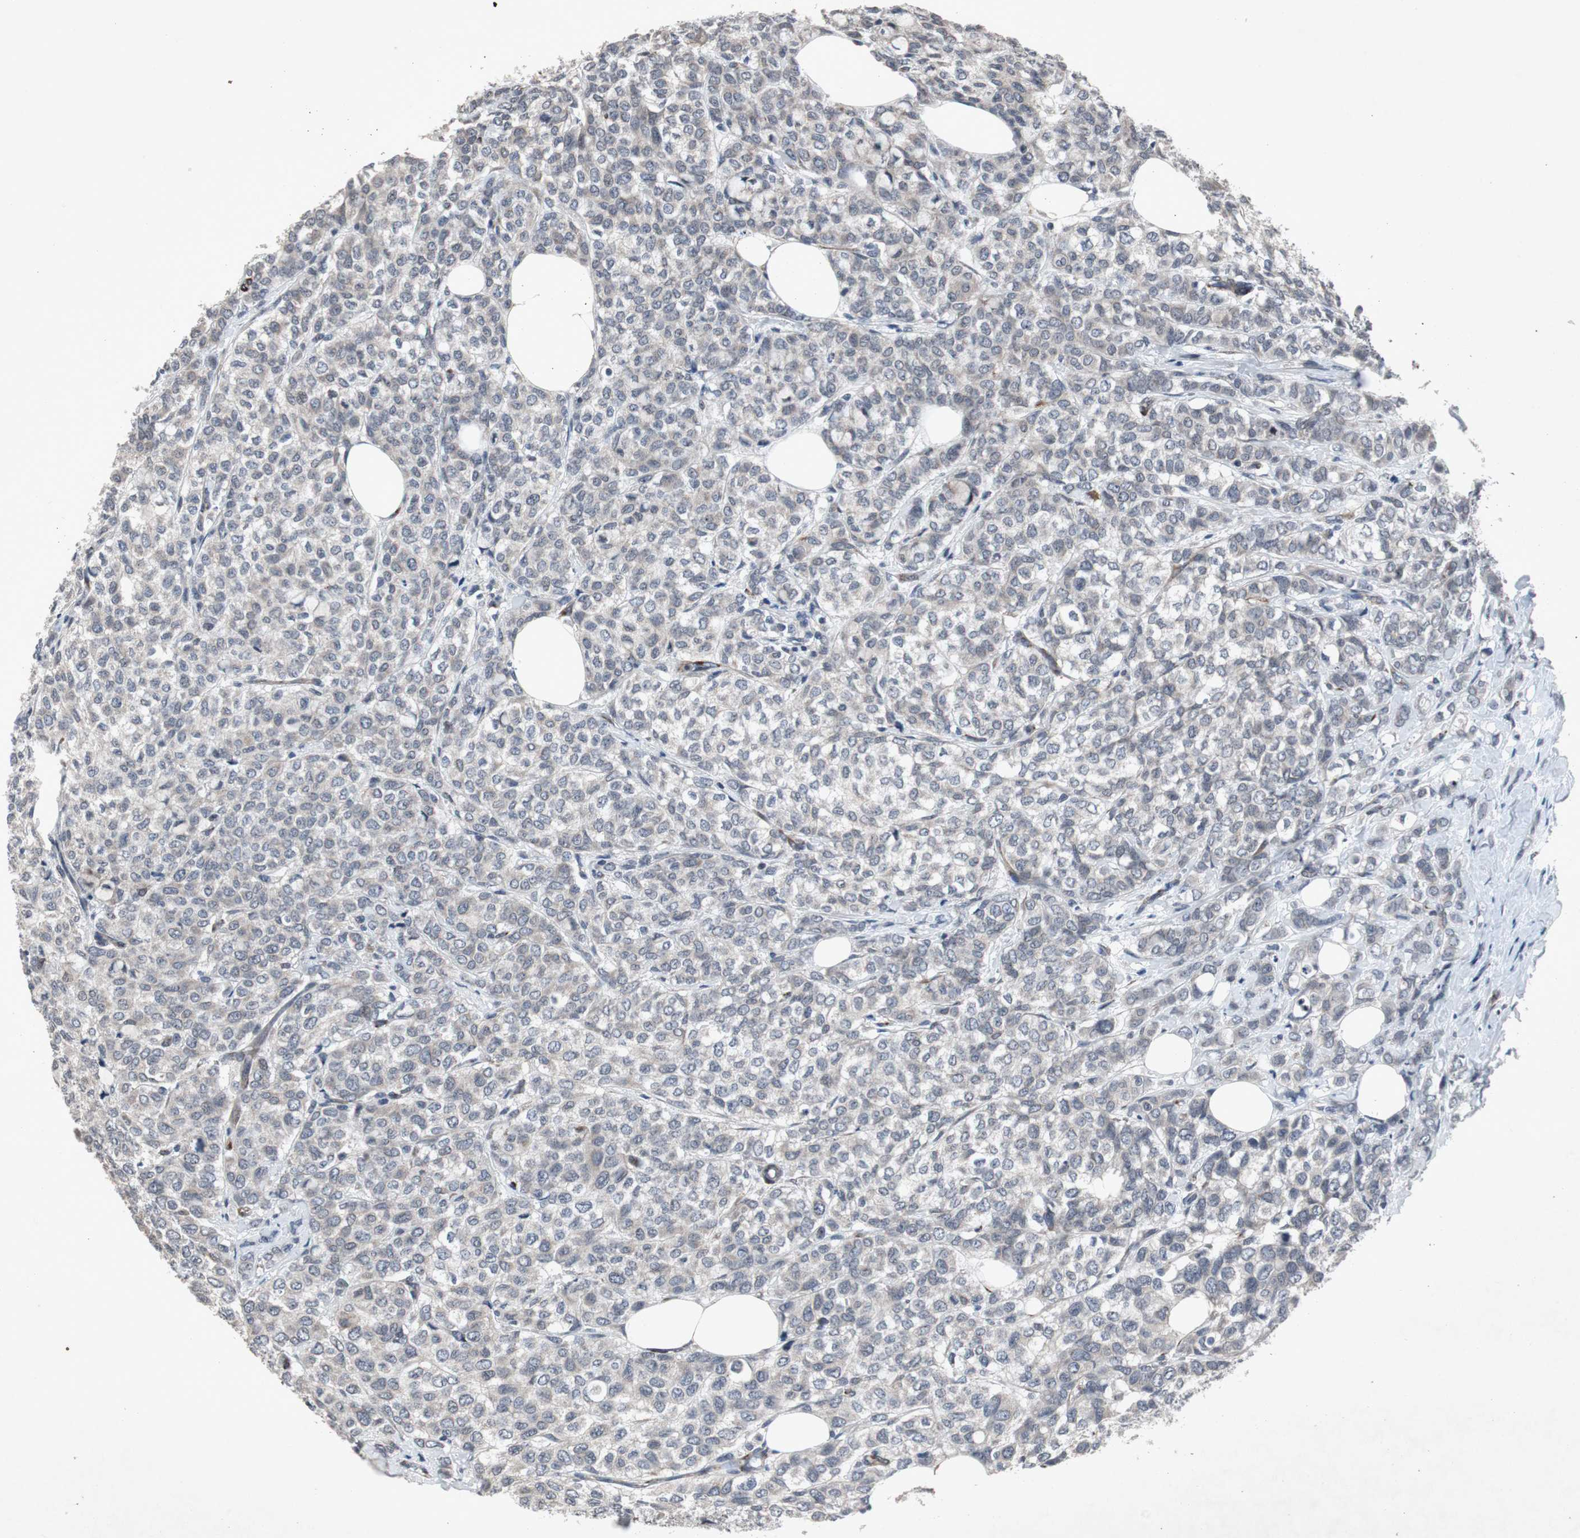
{"staining": {"intensity": "weak", "quantity": "<25%", "location": "cytoplasmic/membranous"}, "tissue": "breast cancer", "cell_type": "Tumor cells", "image_type": "cancer", "snomed": [{"axis": "morphology", "description": "Lobular carcinoma"}, {"axis": "topography", "description": "Breast"}], "caption": "This is an IHC image of human breast cancer. There is no positivity in tumor cells.", "gene": "CRADD", "patient": {"sex": "female", "age": 60}}